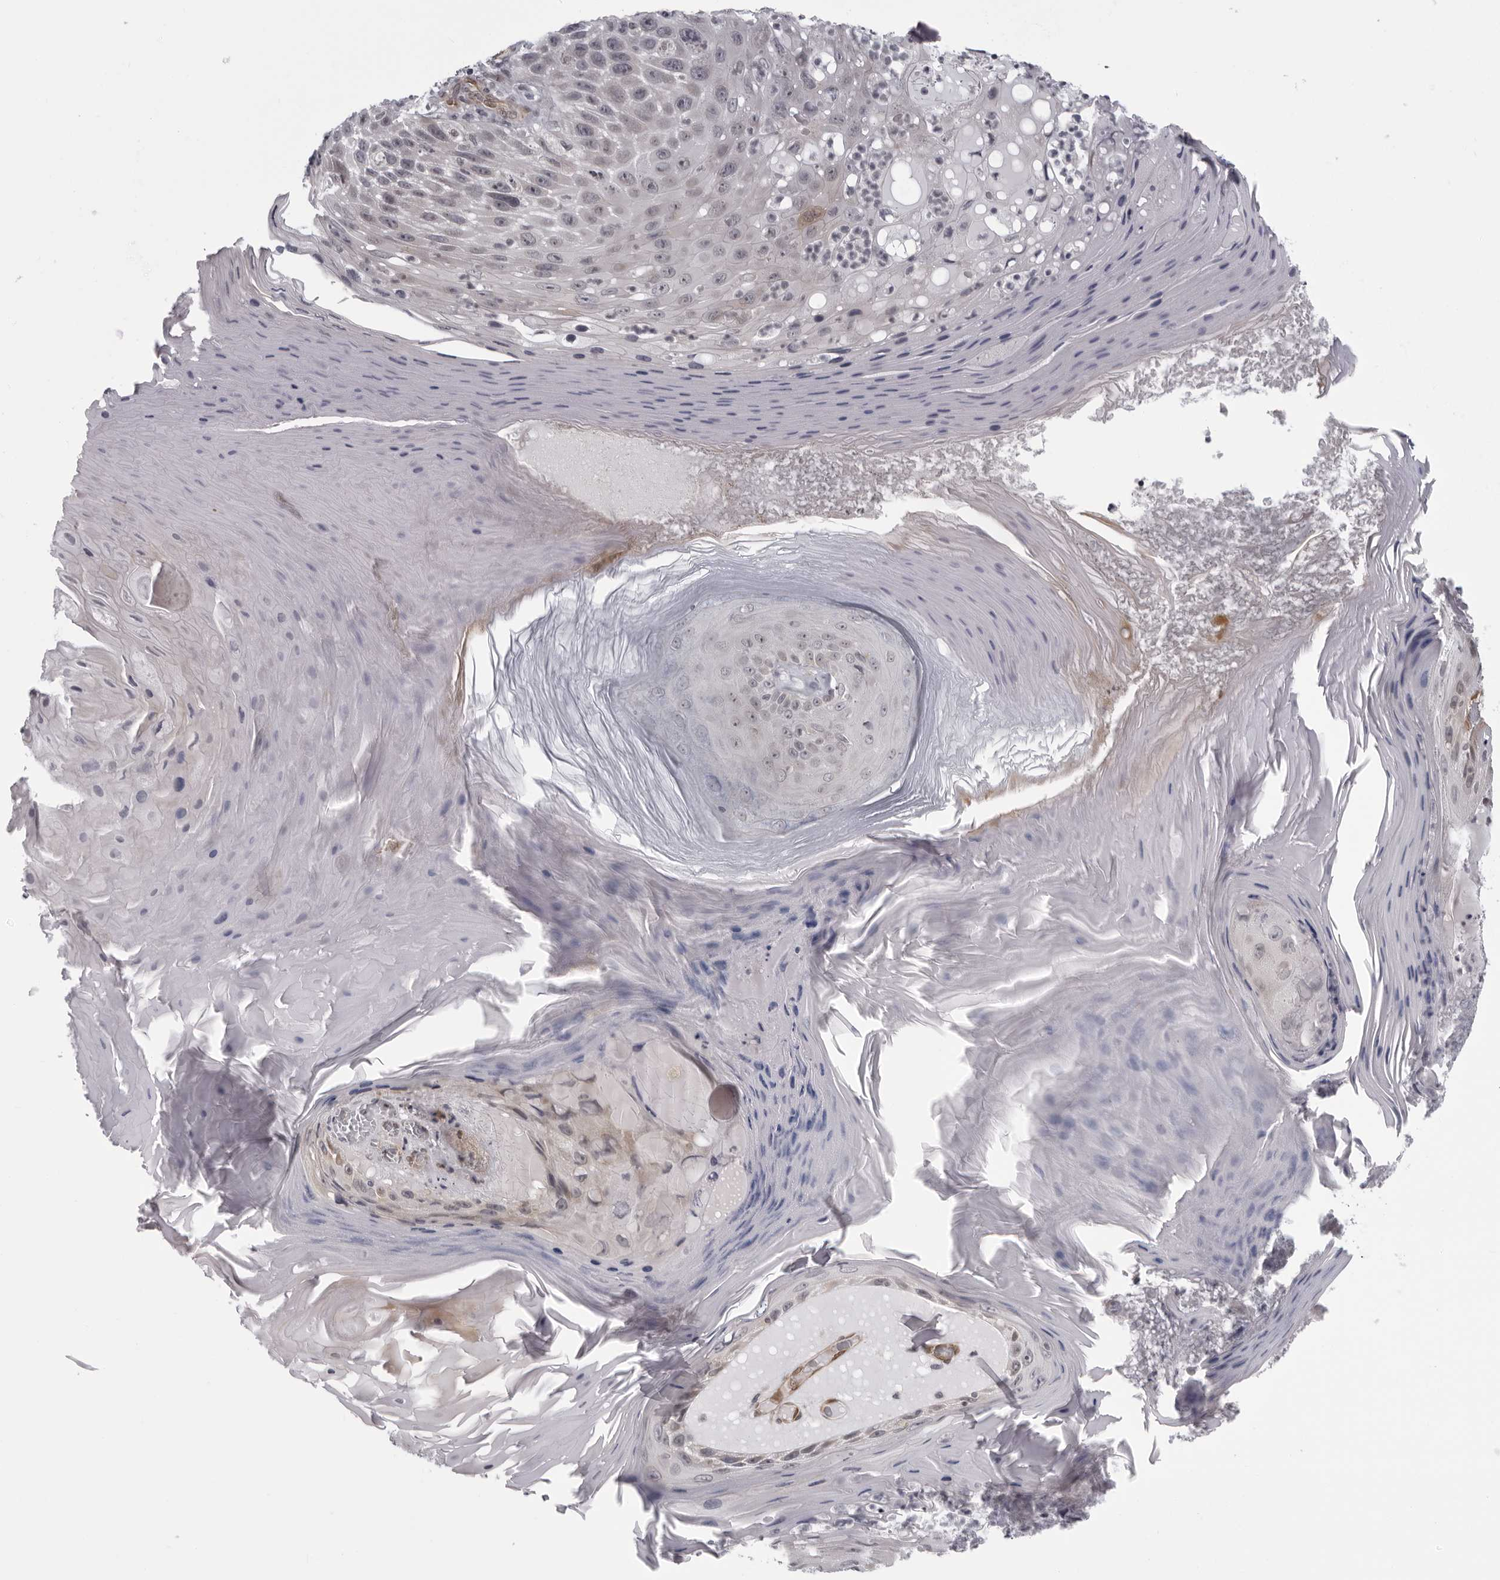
{"staining": {"intensity": "weak", "quantity": "<25%", "location": "nuclear"}, "tissue": "skin cancer", "cell_type": "Tumor cells", "image_type": "cancer", "snomed": [{"axis": "morphology", "description": "Squamous cell carcinoma, NOS"}, {"axis": "topography", "description": "Skin"}], "caption": "Immunohistochemistry of skin cancer (squamous cell carcinoma) exhibits no staining in tumor cells.", "gene": "MAPK12", "patient": {"sex": "female", "age": 88}}